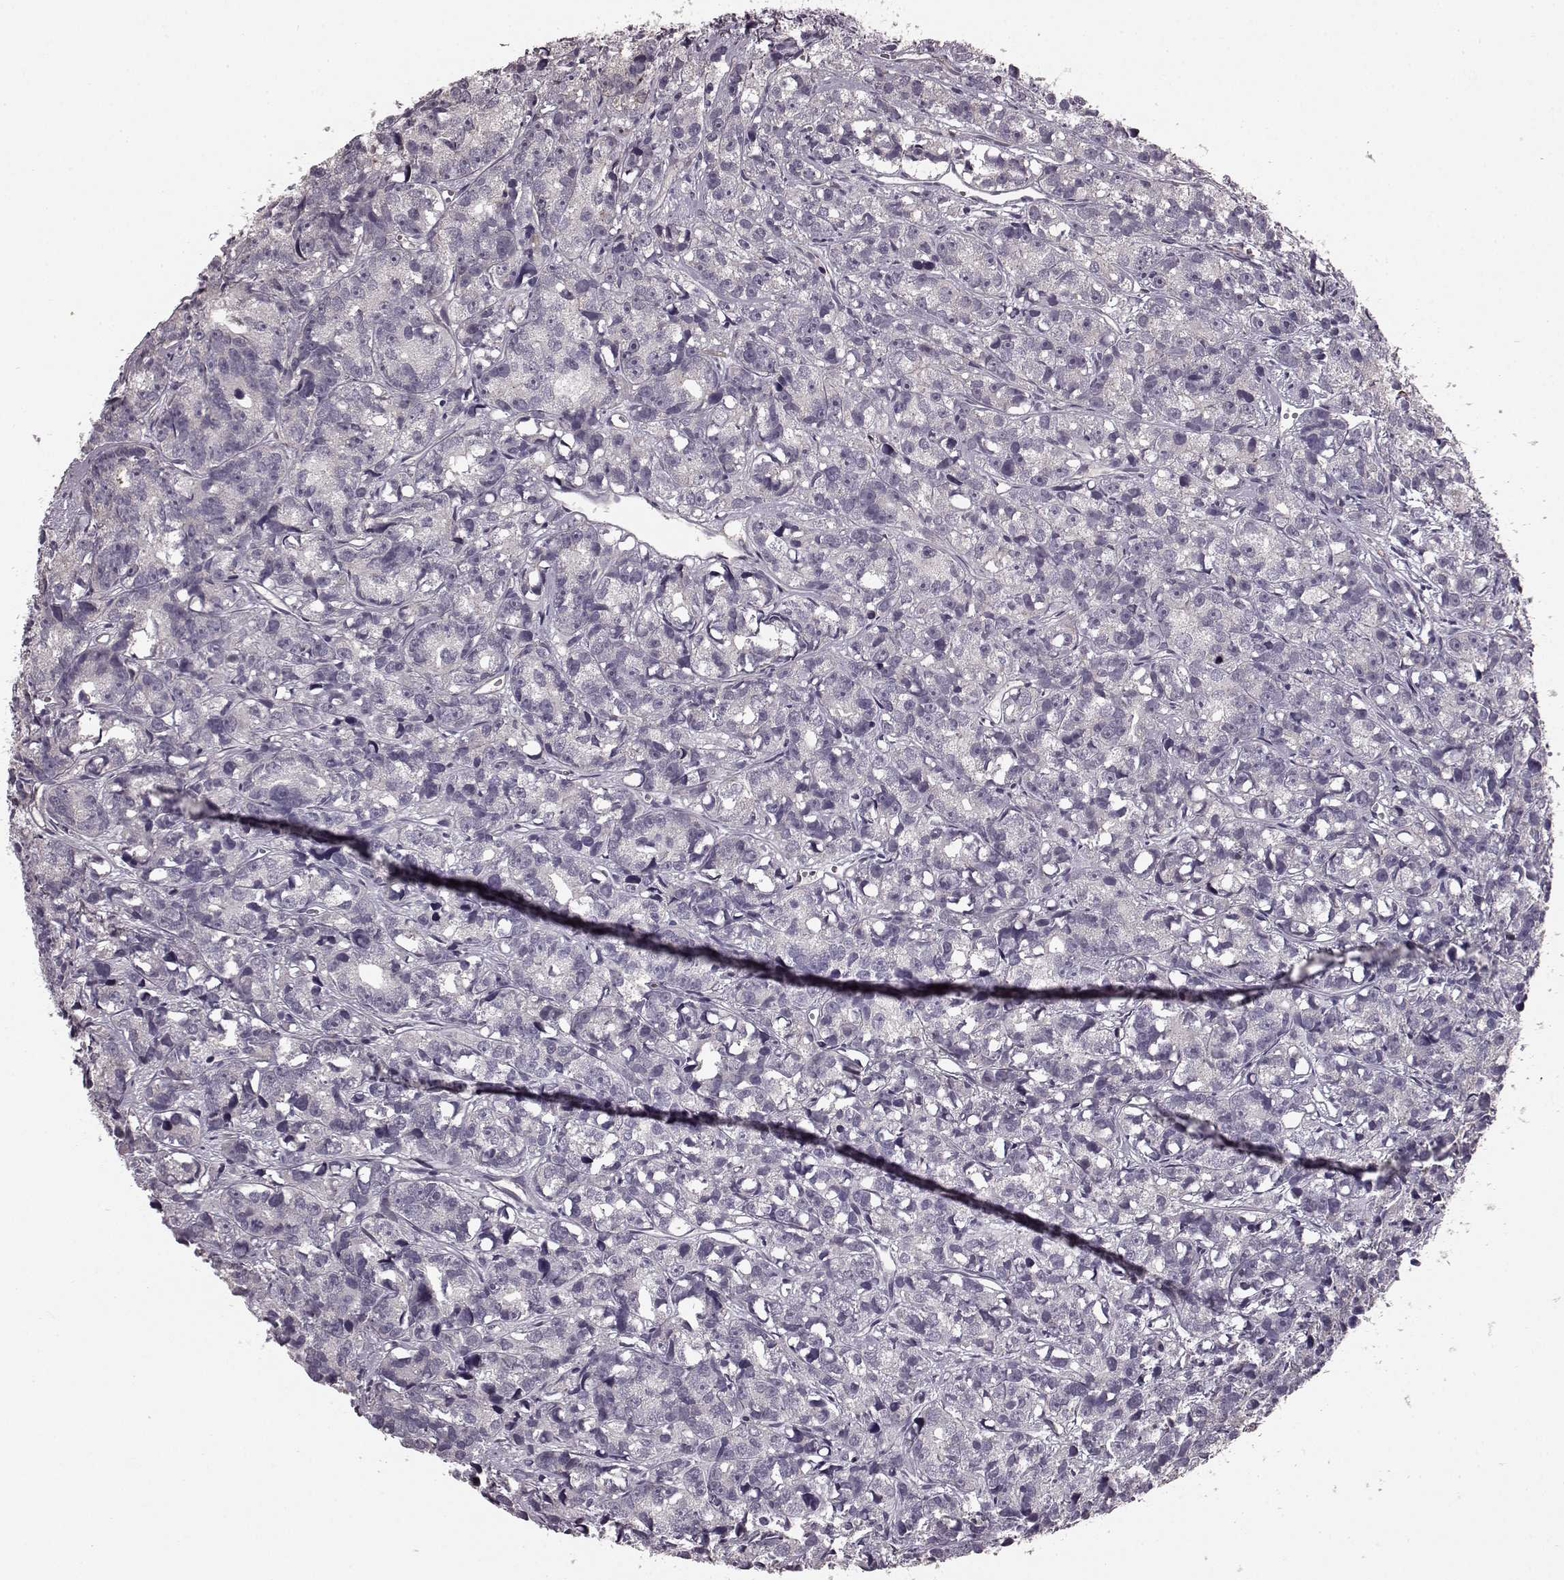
{"staining": {"intensity": "negative", "quantity": "none", "location": "none"}, "tissue": "prostate cancer", "cell_type": "Tumor cells", "image_type": "cancer", "snomed": [{"axis": "morphology", "description": "Adenocarcinoma, High grade"}, {"axis": "topography", "description": "Prostate"}], "caption": "Tumor cells show no significant protein expression in prostate cancer.", "gene": "SLC22A18", "patient": {"sex": "male", "age": 77}}